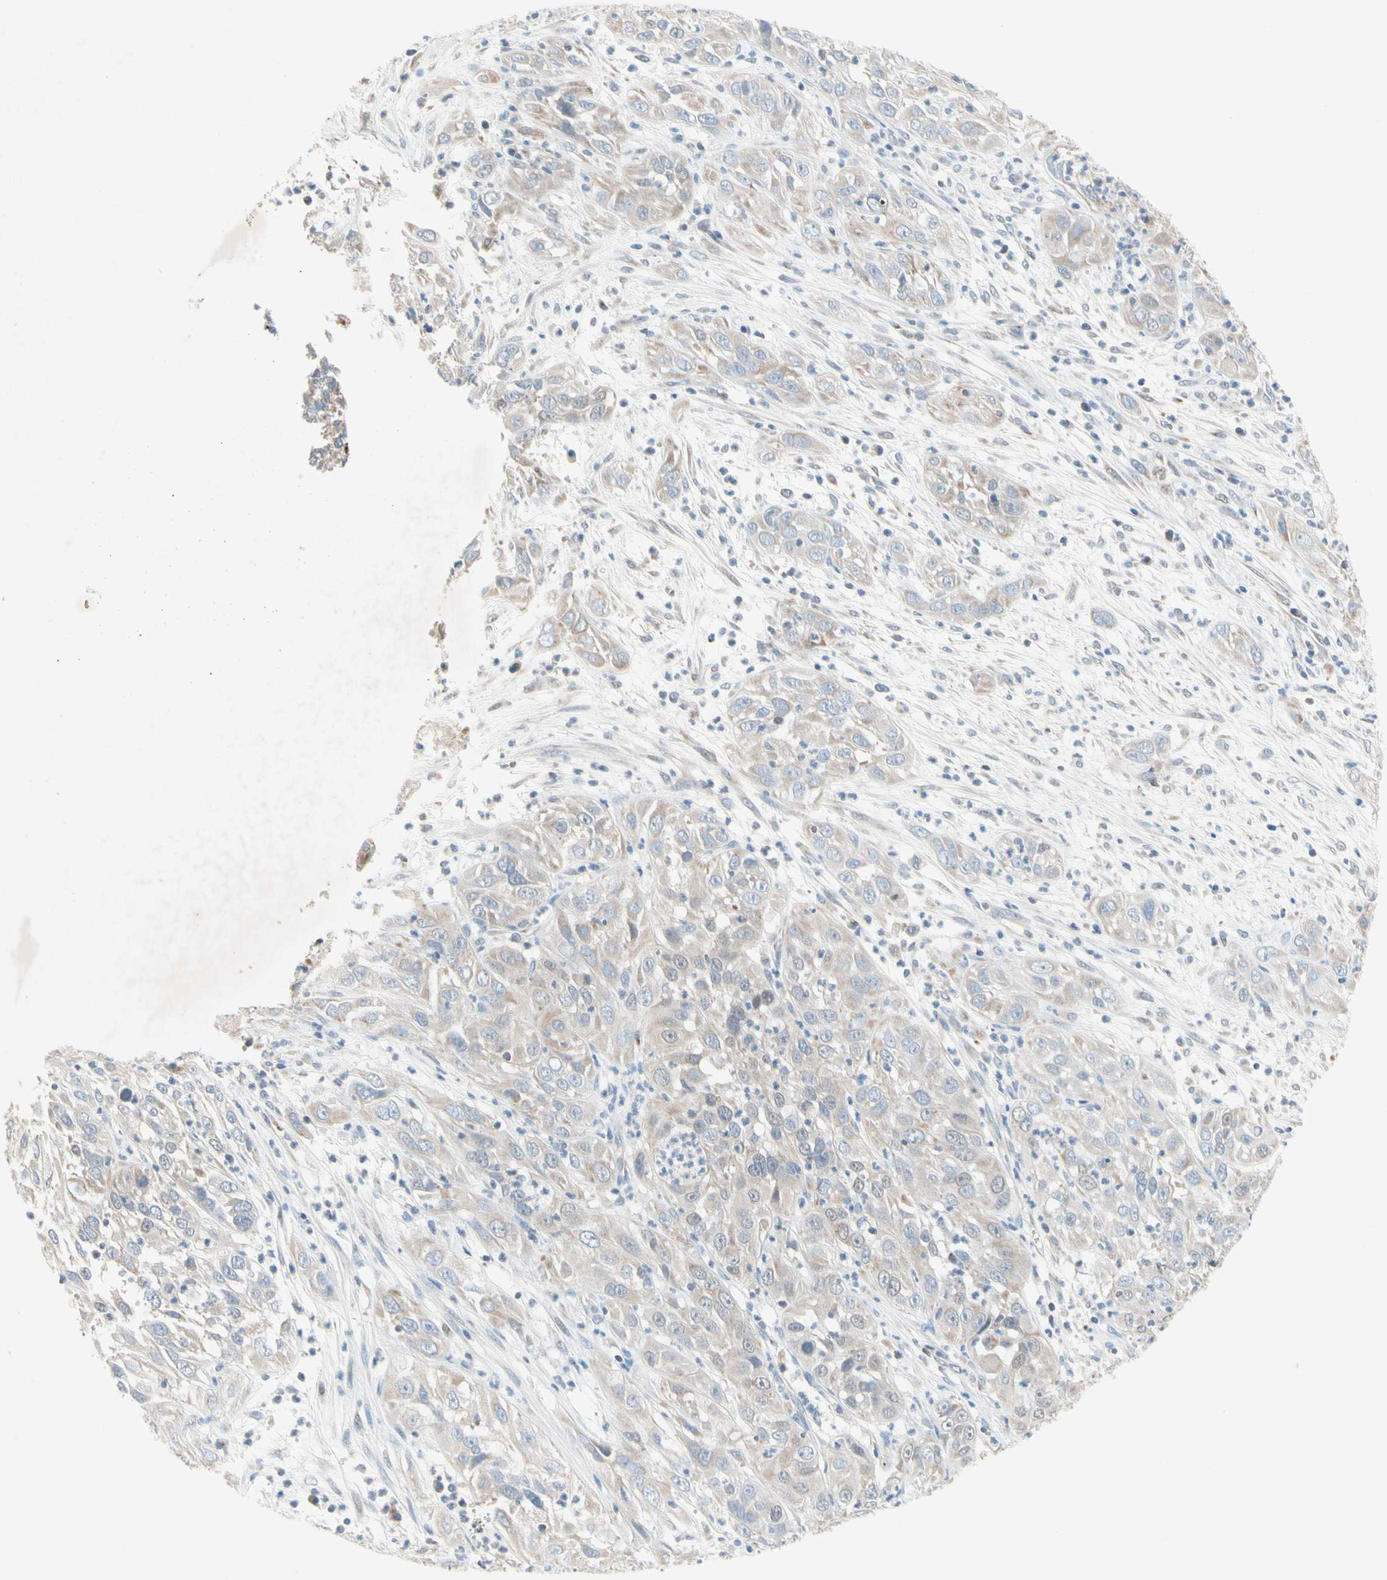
{"staining": {"intensity": "weak", "quantity": ">75%", "location": "cytoplasmic/membranous"}, "tissue": "cervical cancer", "cell_type": "Tumor cells", "image_type": "cancer", "snomed": [{"axis": "morphology", "description": "Squamous cell carcinoma, NOS"}, {"axis": "topography", "description": "Cervix"}], "caption": "Immunohistochemical staining of squamous cell carcinoma (cervical) exhibits weak cytoplasmic/membranous protein staining in about >75% of tumor cells.", "gene": "MFF", "patient": {"sex": "female", "age": 32}}